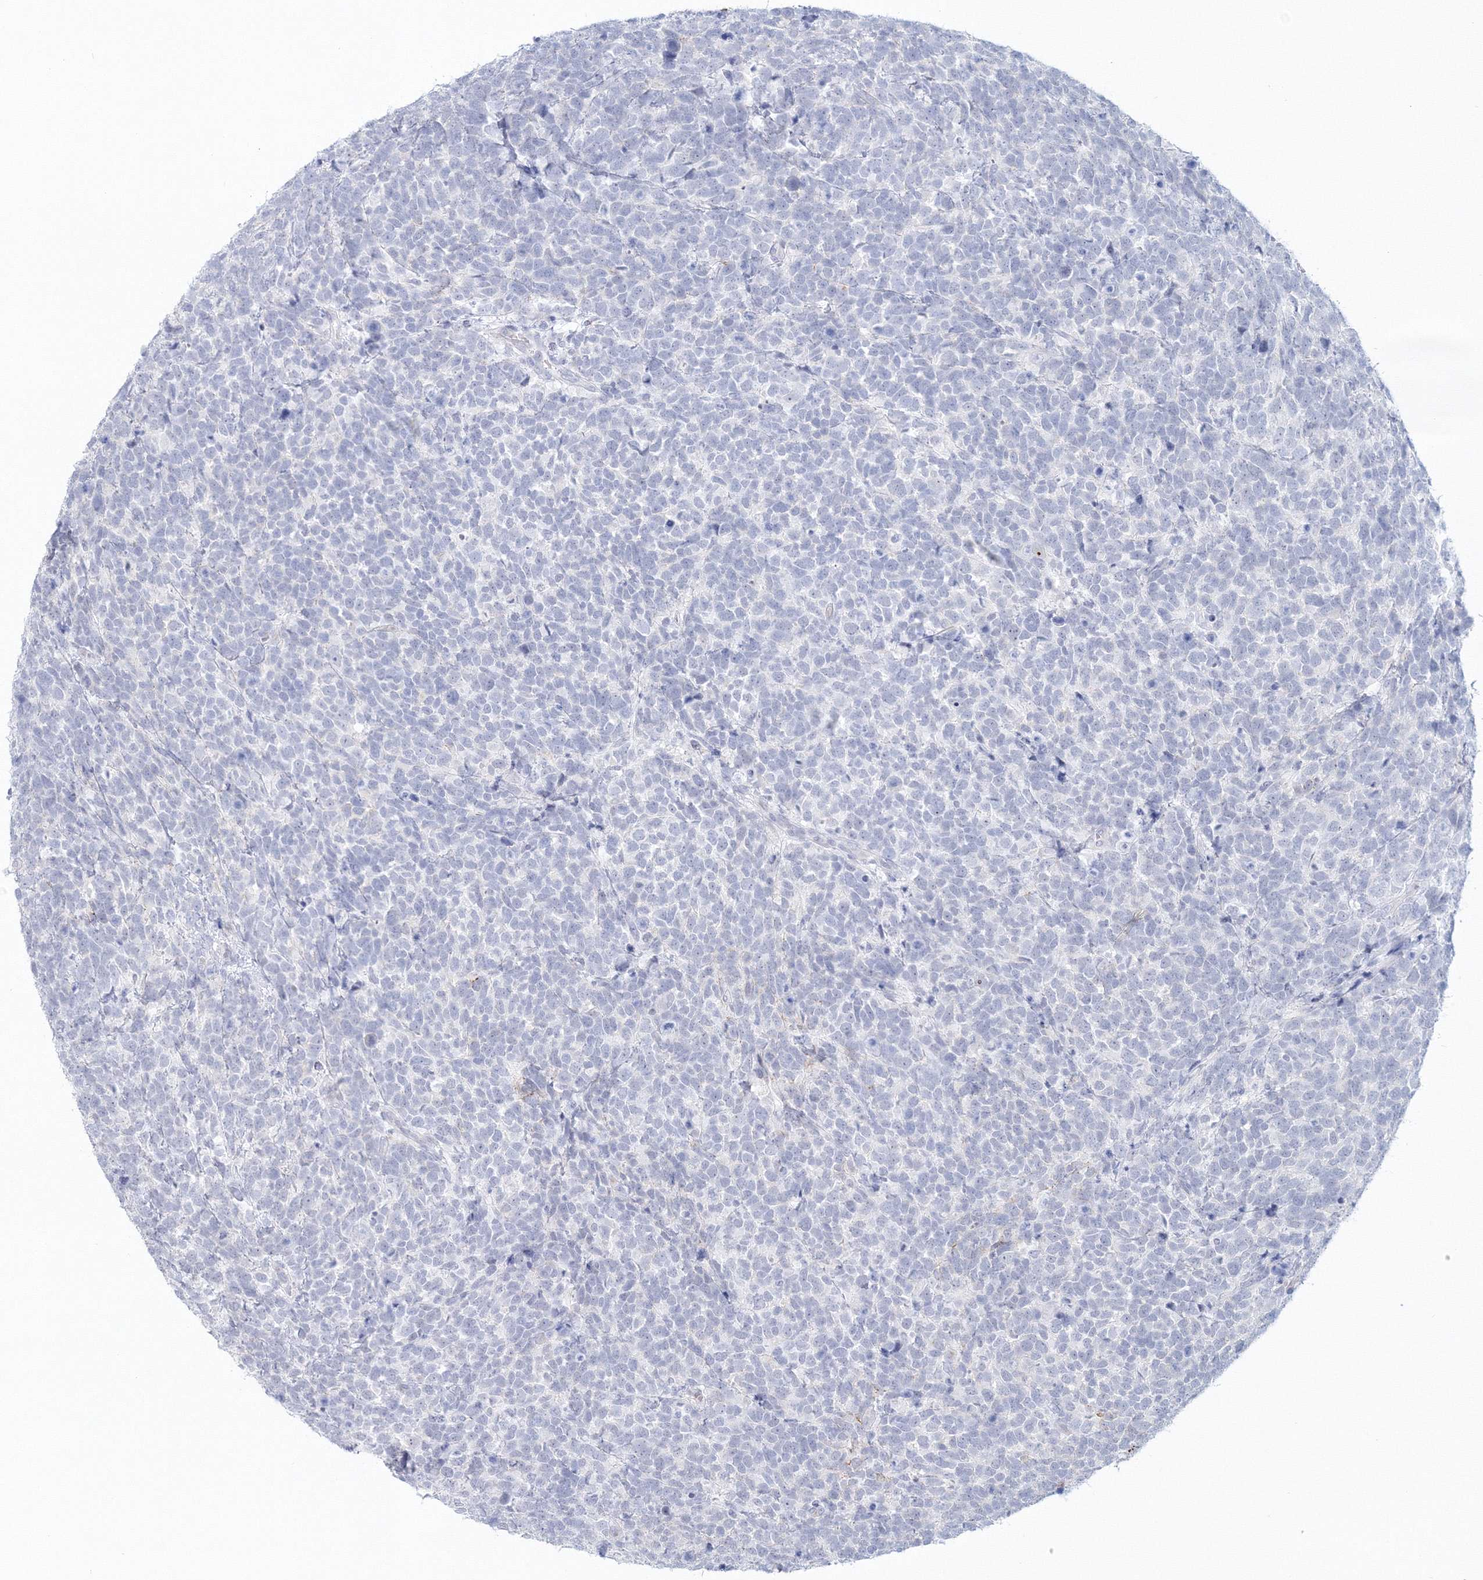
{"staining": {"intensity": "negative", "quantity": "none", "location": "none"}, "tissue": "urothelial cancer", "cell_type": "Tumor cells", "image_type": "cancer", "snomed": [{"axis": "morphology", "description": "Urothelial carcinoma, High grade"}, {"axis": "topography", "description": "Urinary bladder"}], "caption": "A photomicrograph of human urothelial cancer is negative for staining in tumor cells.", "gene": "VSIG1", "patient": {"sex": "female", "age": 82}}